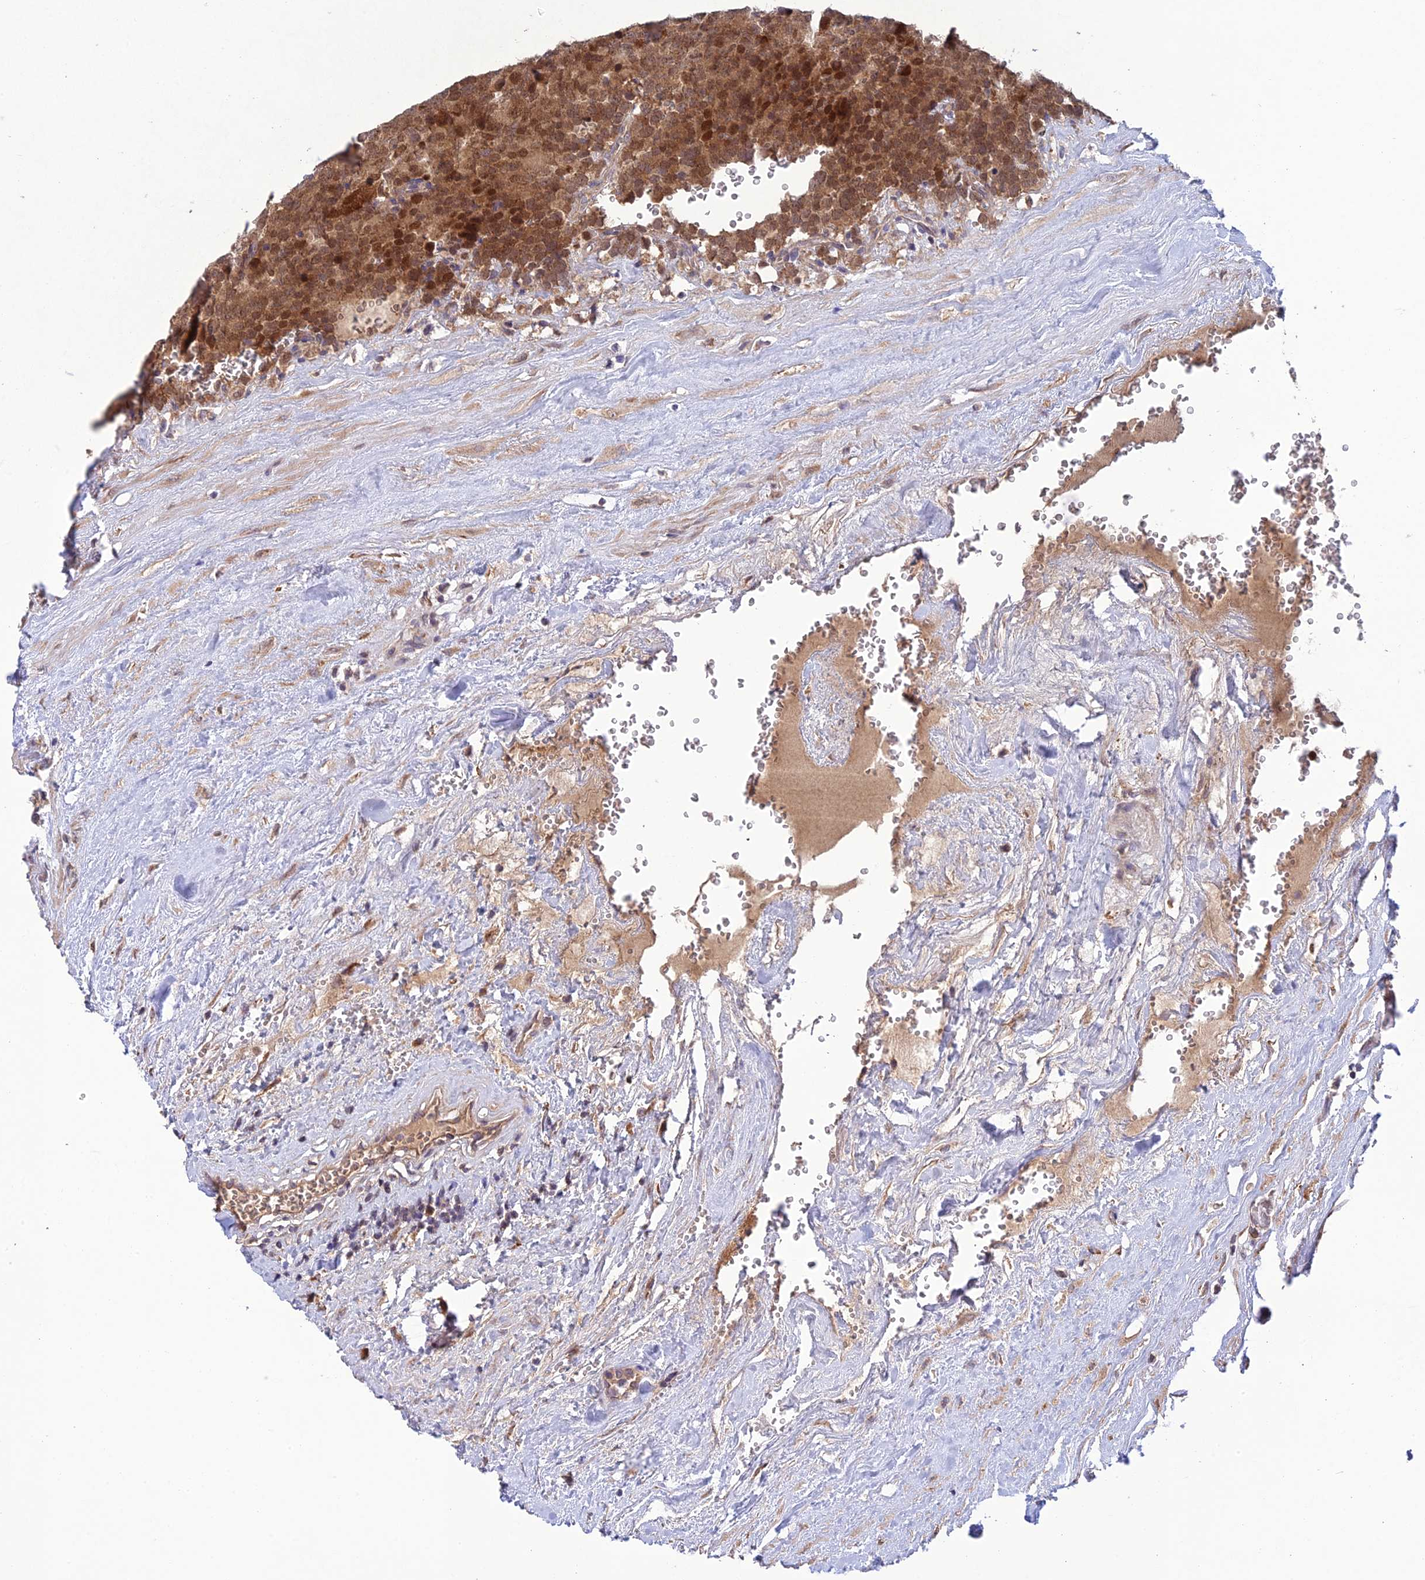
{"staining": {"intensity": "moderate", "quantity": ">75%", "location": "cytoplasmic/membranous,nuclear"}, "tissue": "testis cancer", "cell_type": "Tumor cells", "image_type": "cancer", "snomed": [{"axis": "morphology", "description": "Seminoma, NOS"}, {"axis": "topography", "description": "Testis"}], "caption": "IHC (DAB (3,3'-diaminobenzidine)) staining of human testis cancer displays moderate cytoplasmic/membranous and nuclear protein staining in about >75% of tumor cells.", "gene": "MRNIP", "patient": {"sex": "male", "age": 71}}